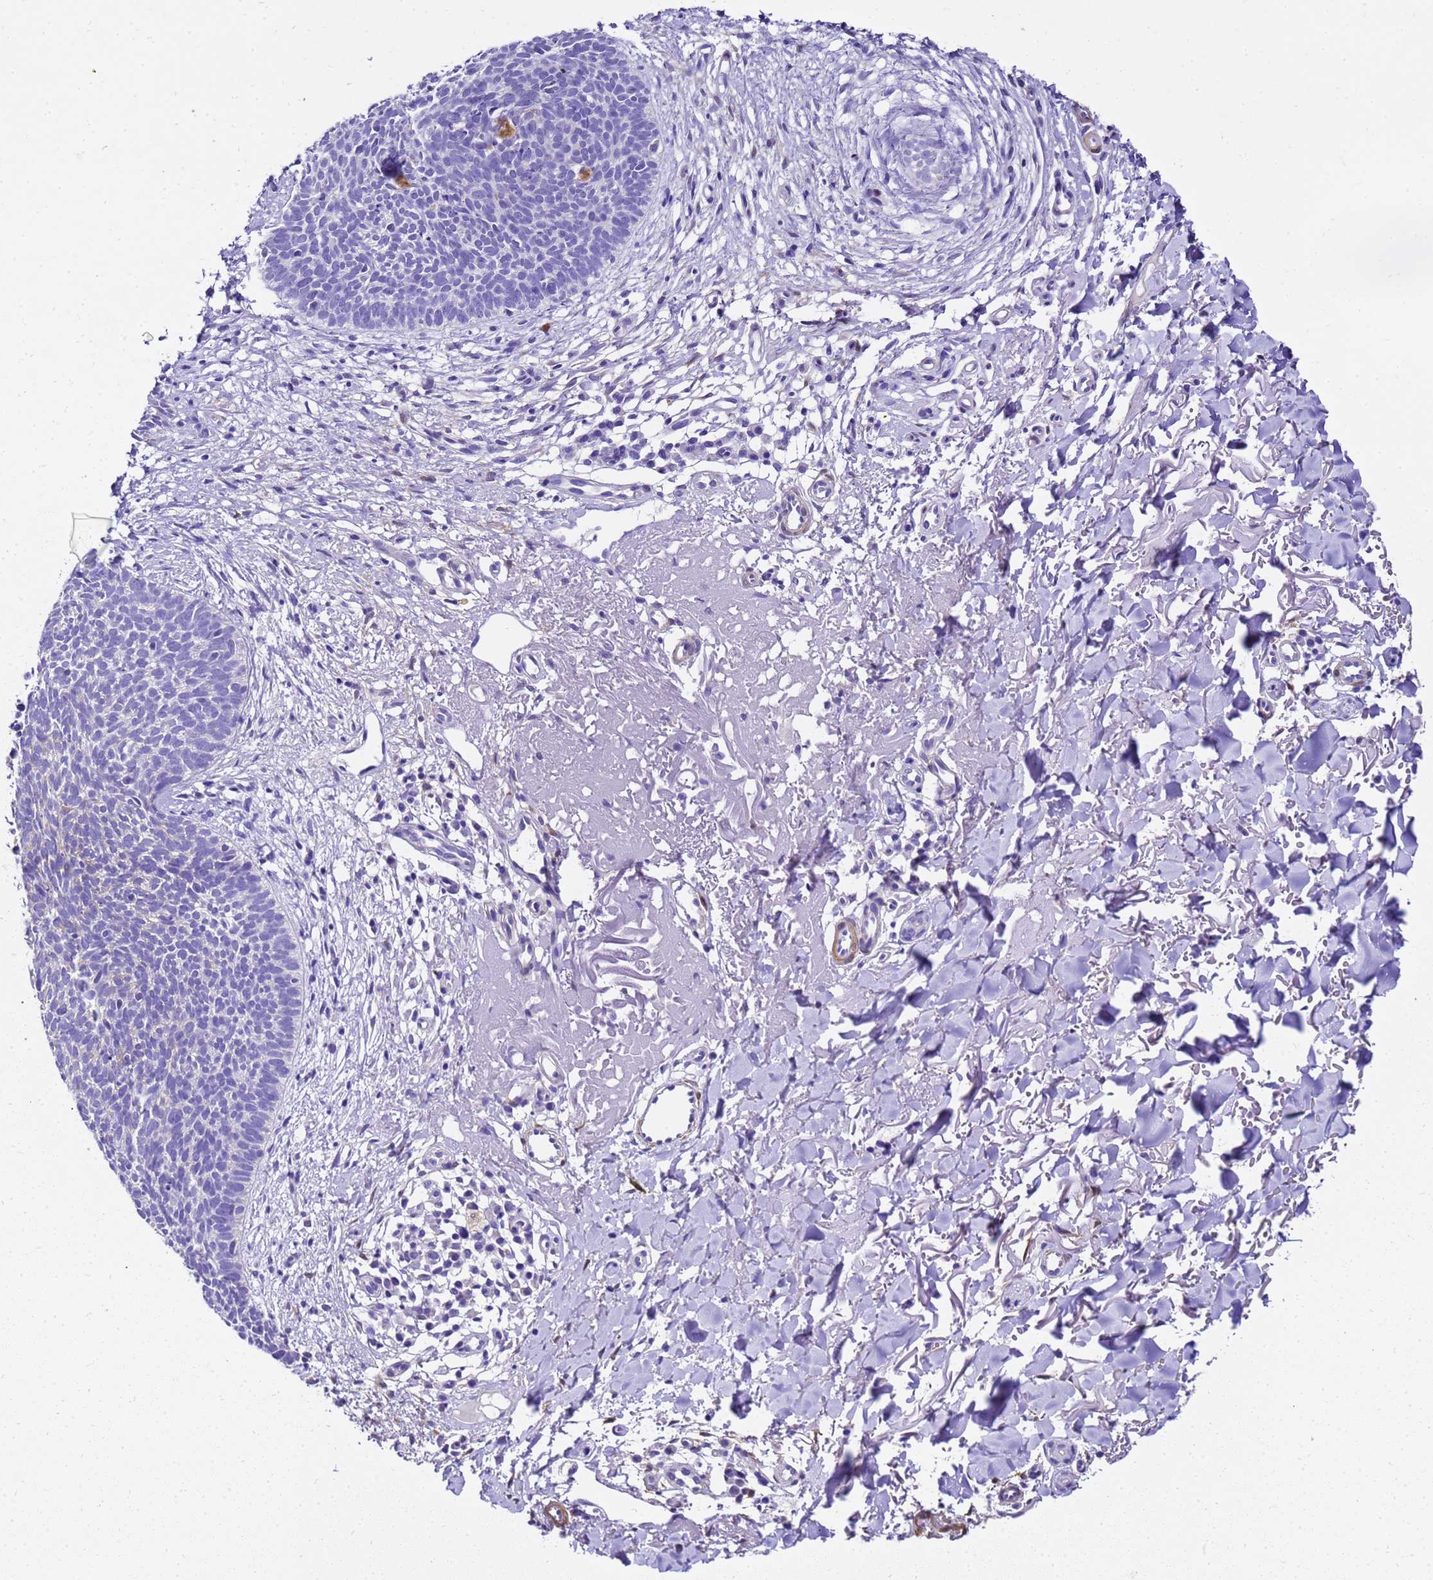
{"staining": {"intensity": "negative", "quantity": "none", "location": "none"}, "tissue": "skin cancer", "cell_type": "Tumor cells", "image_type": "cancer", "snomed": [{"axis": "morphology", "description": "Basal cell carcinoma"}, {"axis": "topography", "description": "Skin"}], "caption": "Tumor cells show no significant protein staining in skin cancer.", "gene": "HSPB6", "patient": {"sex": "male", "age": 84}}